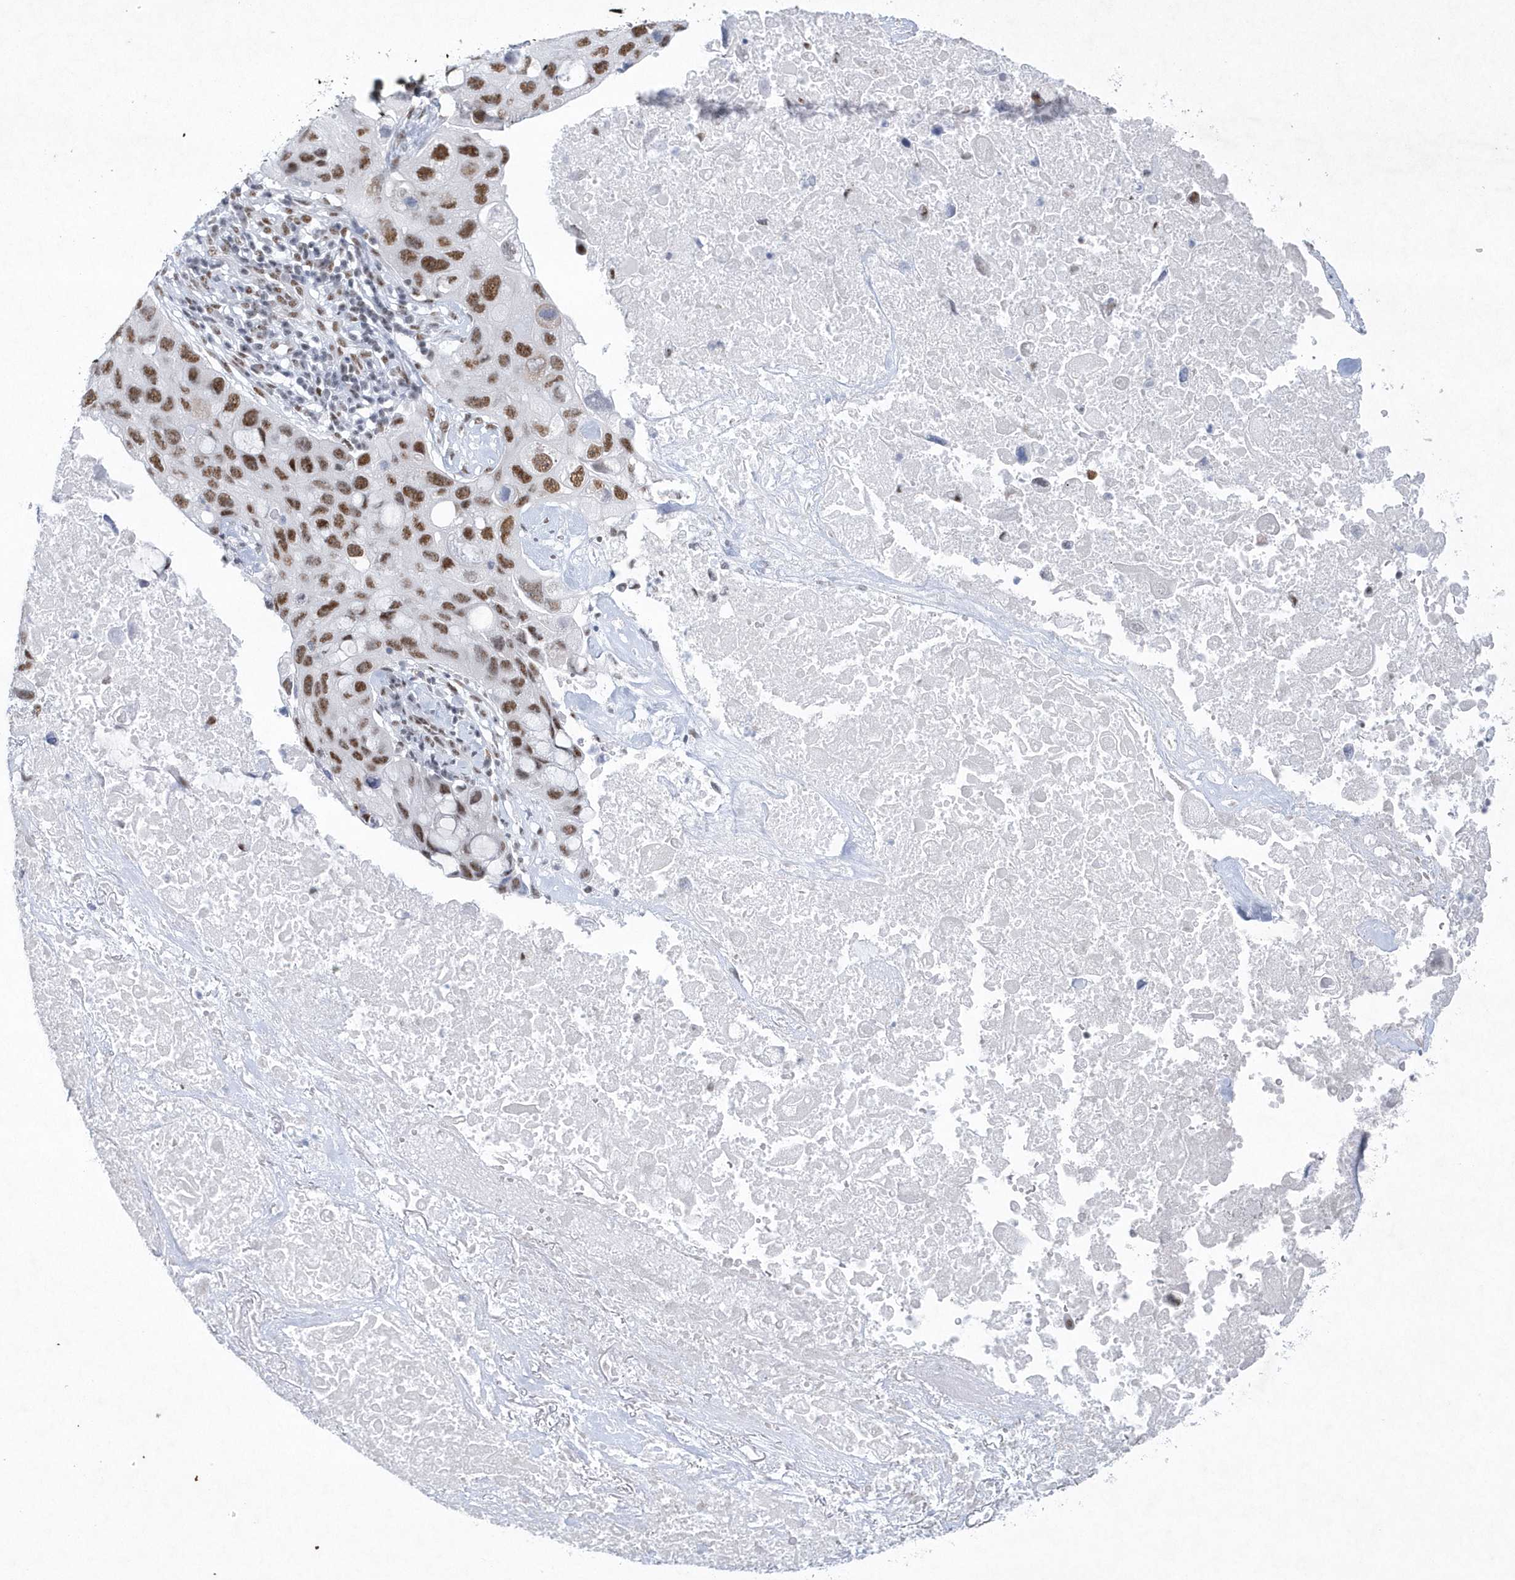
{"staining": {"intensity": "strong", "quantity": ">75%", "location": "nuclear"}, "tissue": "lung cancer", "cell_type": "Tumor cells", "image_type": "cancer", "snomed": [{"axis": "morphology", "description": "Squamous cell carcinoma, NOS"}, {"axis": "topography", "description": "Lung"}], "caption": "Immunohistochemistry (IHC) (DAB (3,3'-diaminobenzidine)) staining of human lung cancer demonstrates strong nuclear protein expression in approximately >75% of tumor cells.", "gene": "DCLRE1A", "patient": {"sex": "female", "age": 73}}